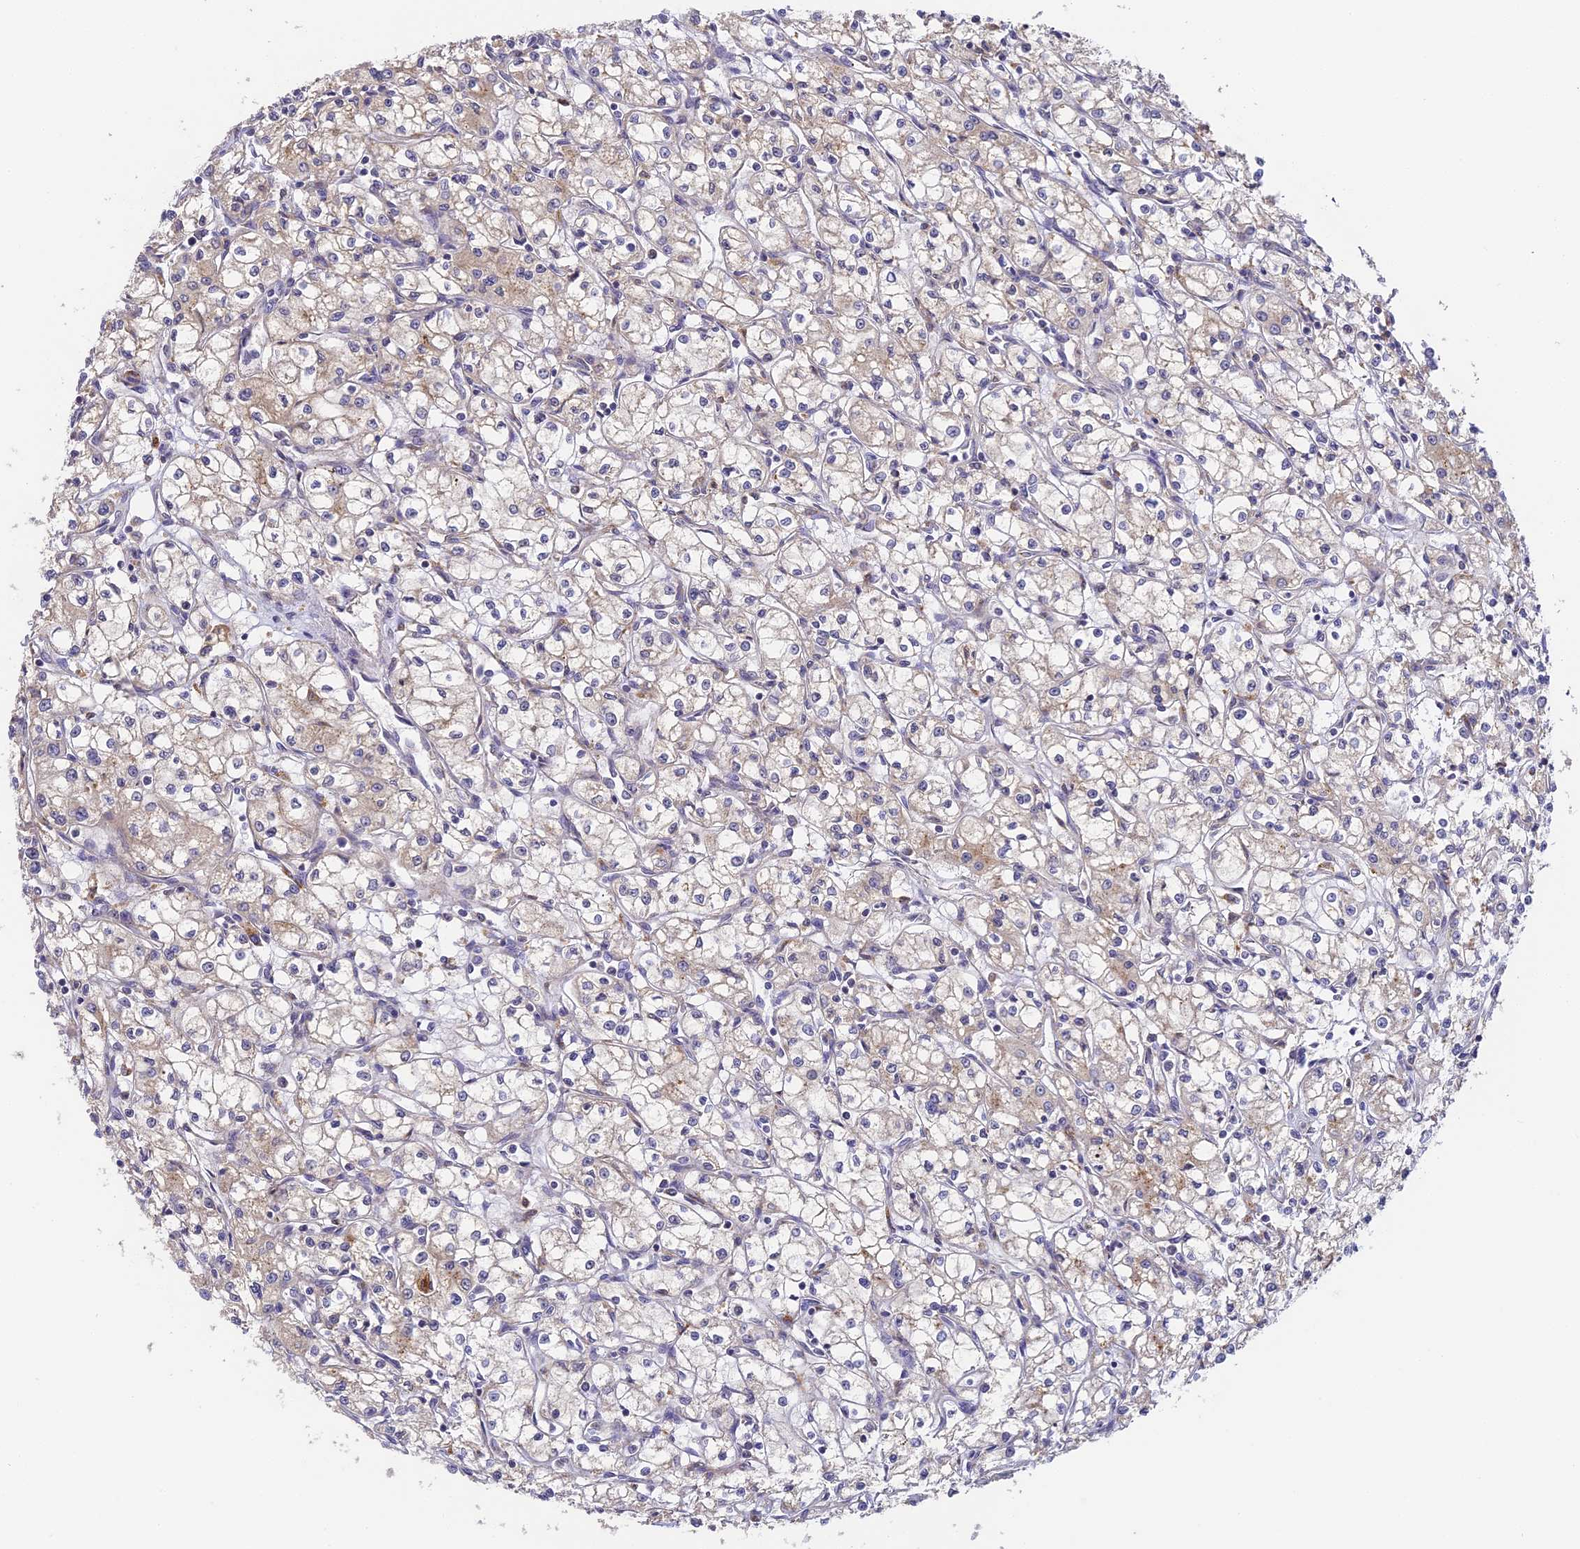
{"staining": {"intensity": "weak", "quantity": "<25%", "location": "cytoplasmic/membranous"}, "tissue": "renal cancer", "cell_type": "Tumor cells", "image_type": "cancer", "snomed": [{"axis": "morphology", "description": "Adenocarcinoma, NOS"}, {"axis": "topography", "description": "Kidney"}], "caption": "A histopathology image of renal cancer (adenocarcinoma) stained for a protein displays no brown staining in tumor cells.", "gene": "YAE1", "patient": {"sex": "male", "age": 59}}